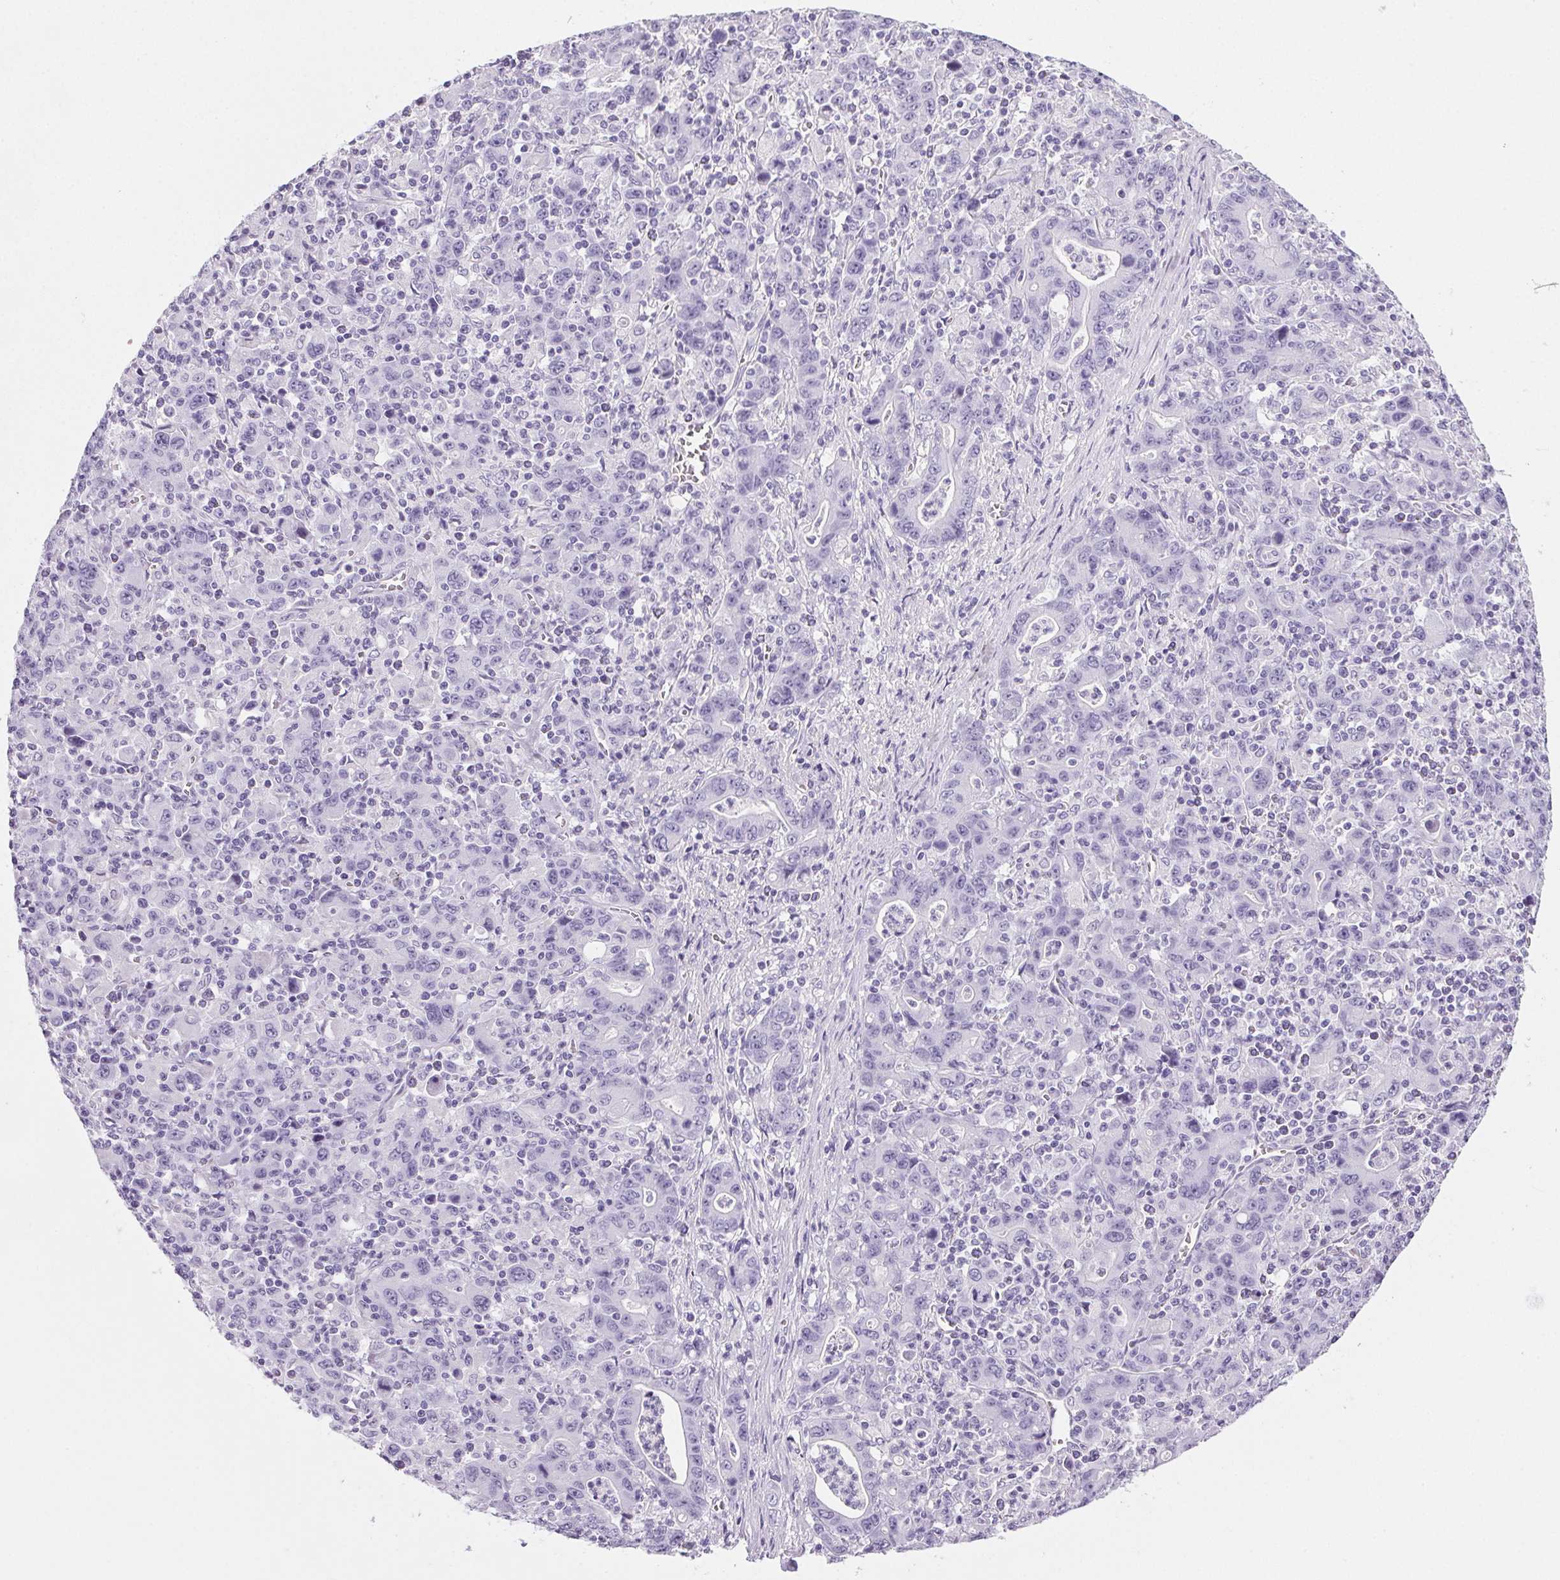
{"staining": {"intensity": "negative", "quantity": "none", "location": "none"}, "tissue": "stomach cancer", "cell_type": "Tumor cells", "image_type": "cancer", "snomed": [{"axis": "morphology", "description": "Adenocarcinoma, NOS"}, {"axis": "topography", "description": "Stomach, upper"}], "caption": "Immunohistochemistry image of neoplastic tissue: stomach adenocarcinoma stained with DAB reveals no significant protein positivity in tumor cells.", "gene": "PRSS3", "patient": {"sex": "male", "age": 69}}